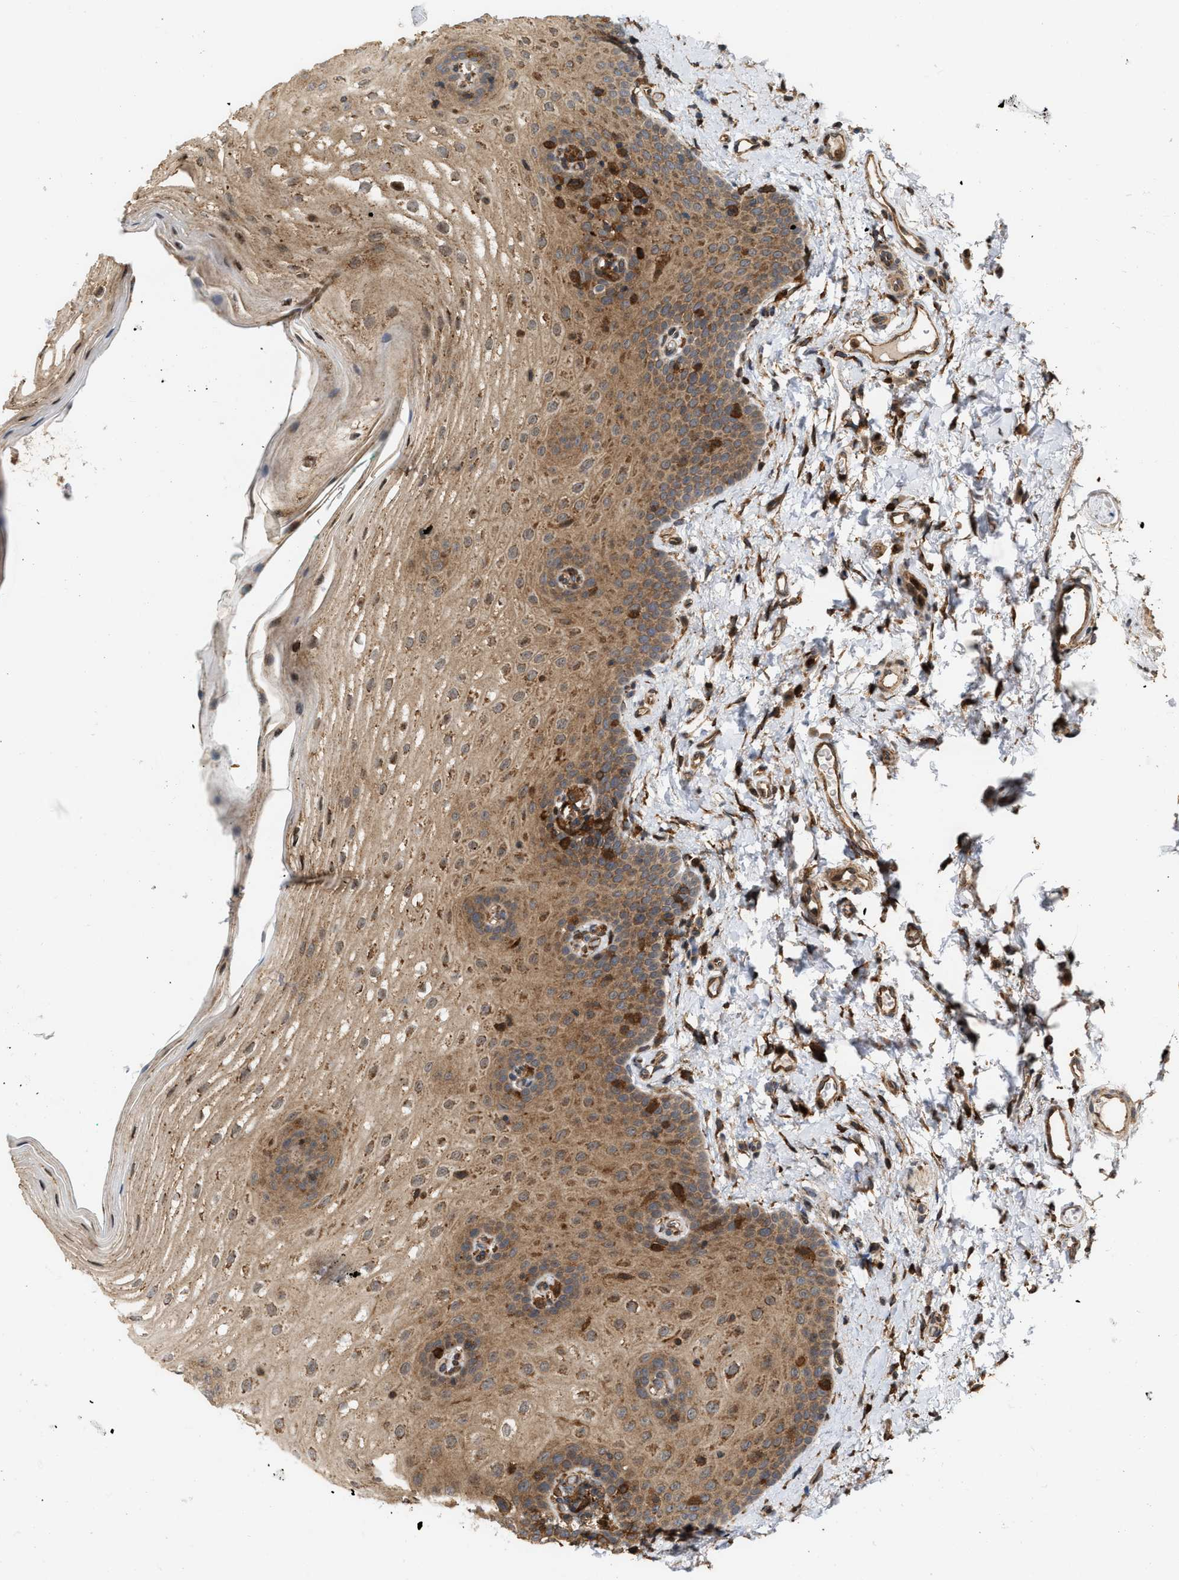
{"staining": {"intensity": "moderate", "quantity": ">75%", "location": "cytoplasmic/membranous"}, "tissue": "oral mucosa", "cell_type": "Squamous epithelial cells", "image_type": "normal", "snomed": [{"axis": "morphology", "description": "Normal tissue, NOS"}, {"axis": "topography", "description": "Skin"}, {"axis": "topography", "description": "Oral tissue"}], "caption": "This micrograph exhibits immunohistochemistry (IHC) staining of unremarkable oral mucosa, with medium moderate cytoplasmic/membranous expression in about >75% of squamous epithelial cells.", "gene": "IQCE", "patient": {"sex": "male", "age": 84}}